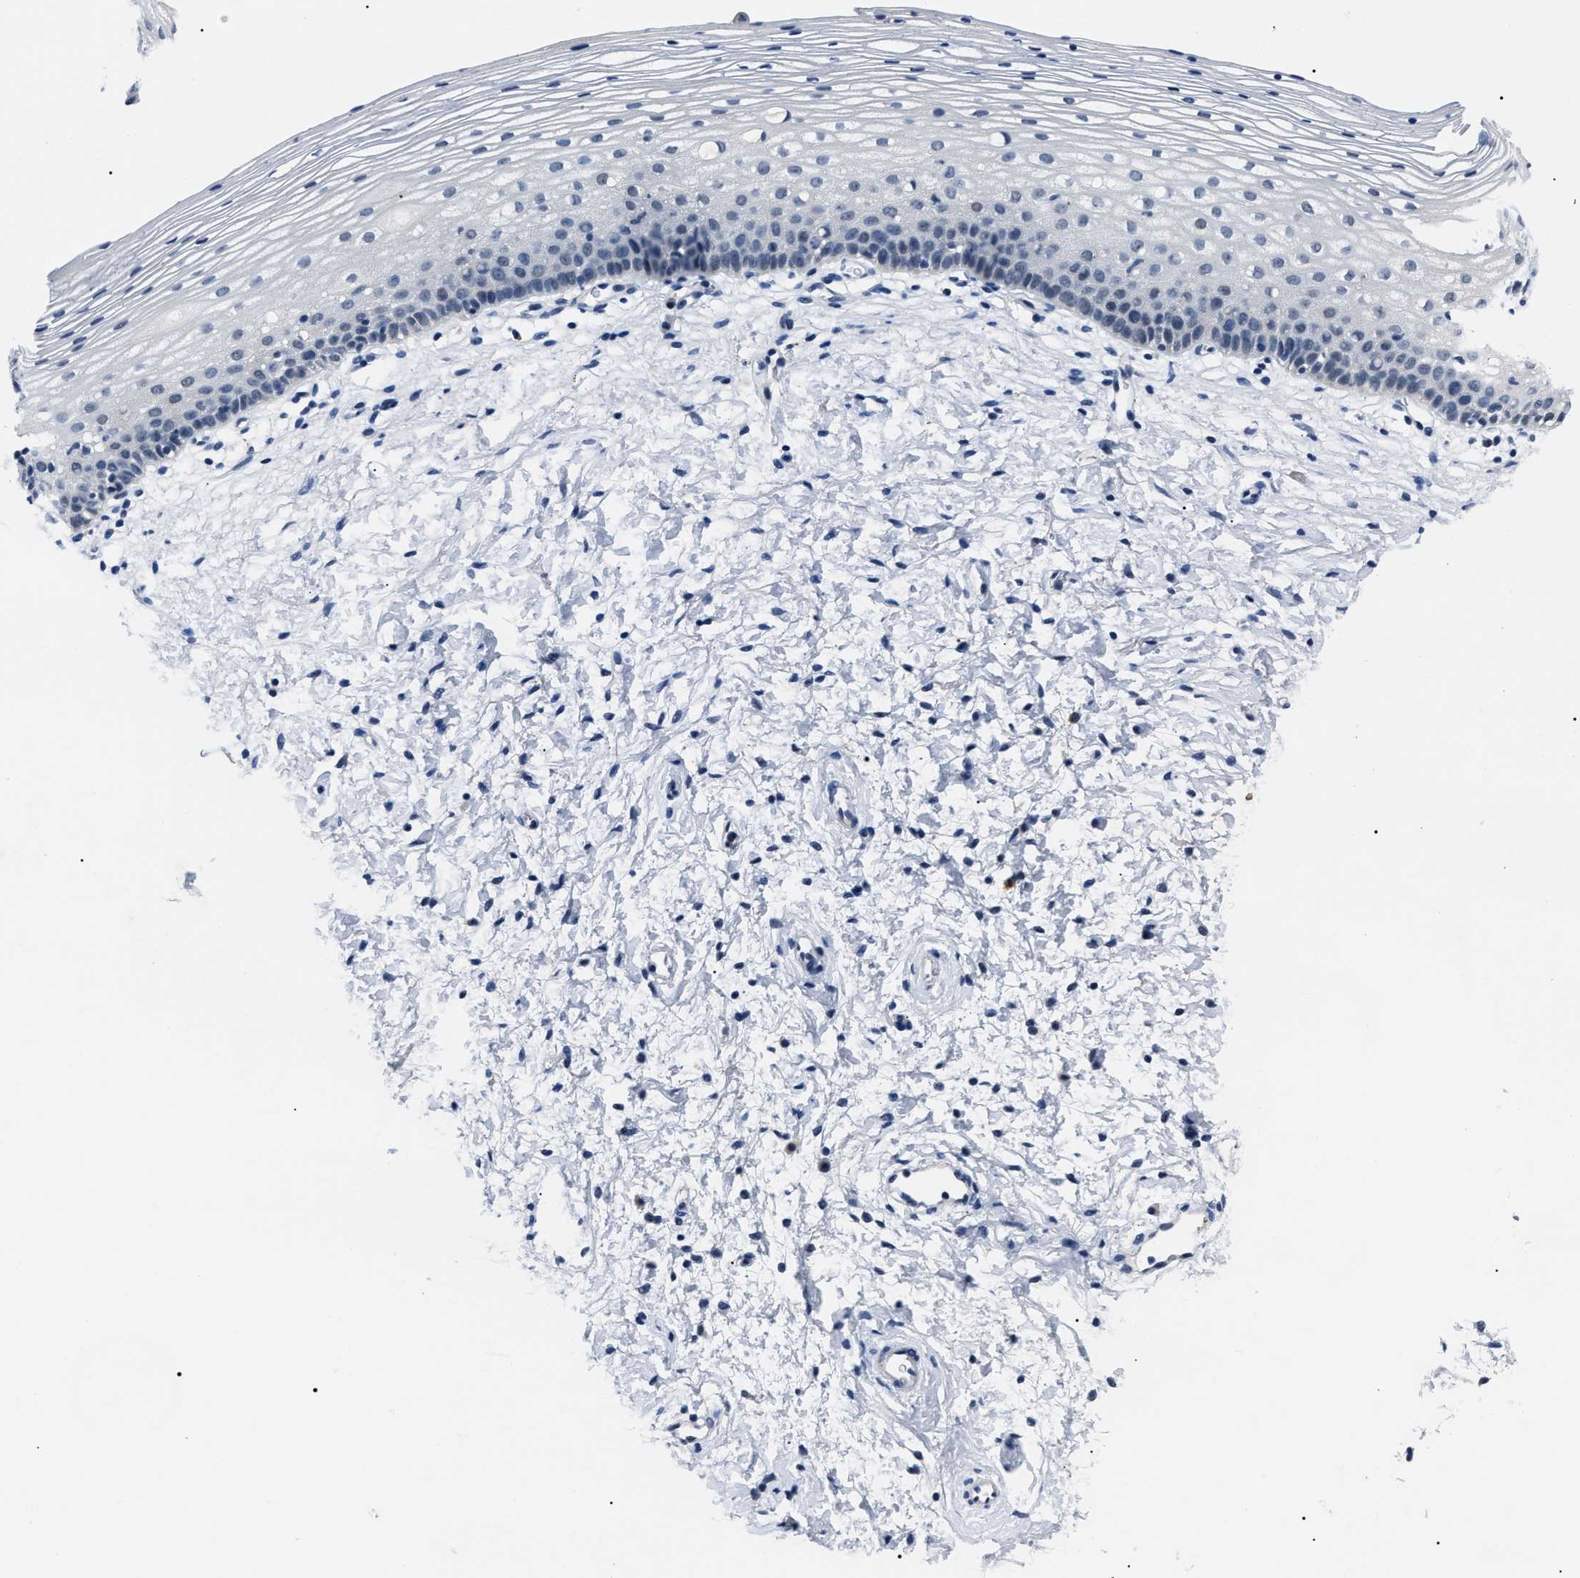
{"staining": {"intensity": "negative", "quantity": "none", "location": "none"}, "tissue": "cervix", "cell_type": "Glandular cells", "image_type": "normal", "snomed": [{"axis": "morphology", "description": "Normal tissue, NOS"}, {"axis": "topography", "description": "Cervix"}], "caption": "A high-resolution histopathology image shows immunohistochemistry staining of normal cervix, which shows no significant positivity in glandular cells. Brightfield microscopy of IHC stained with DAB (brown) and hematoxylin (blue), captured at high magnification.", "gene": "LRWD1", "patient": {"sex": "female", "age": 72}}